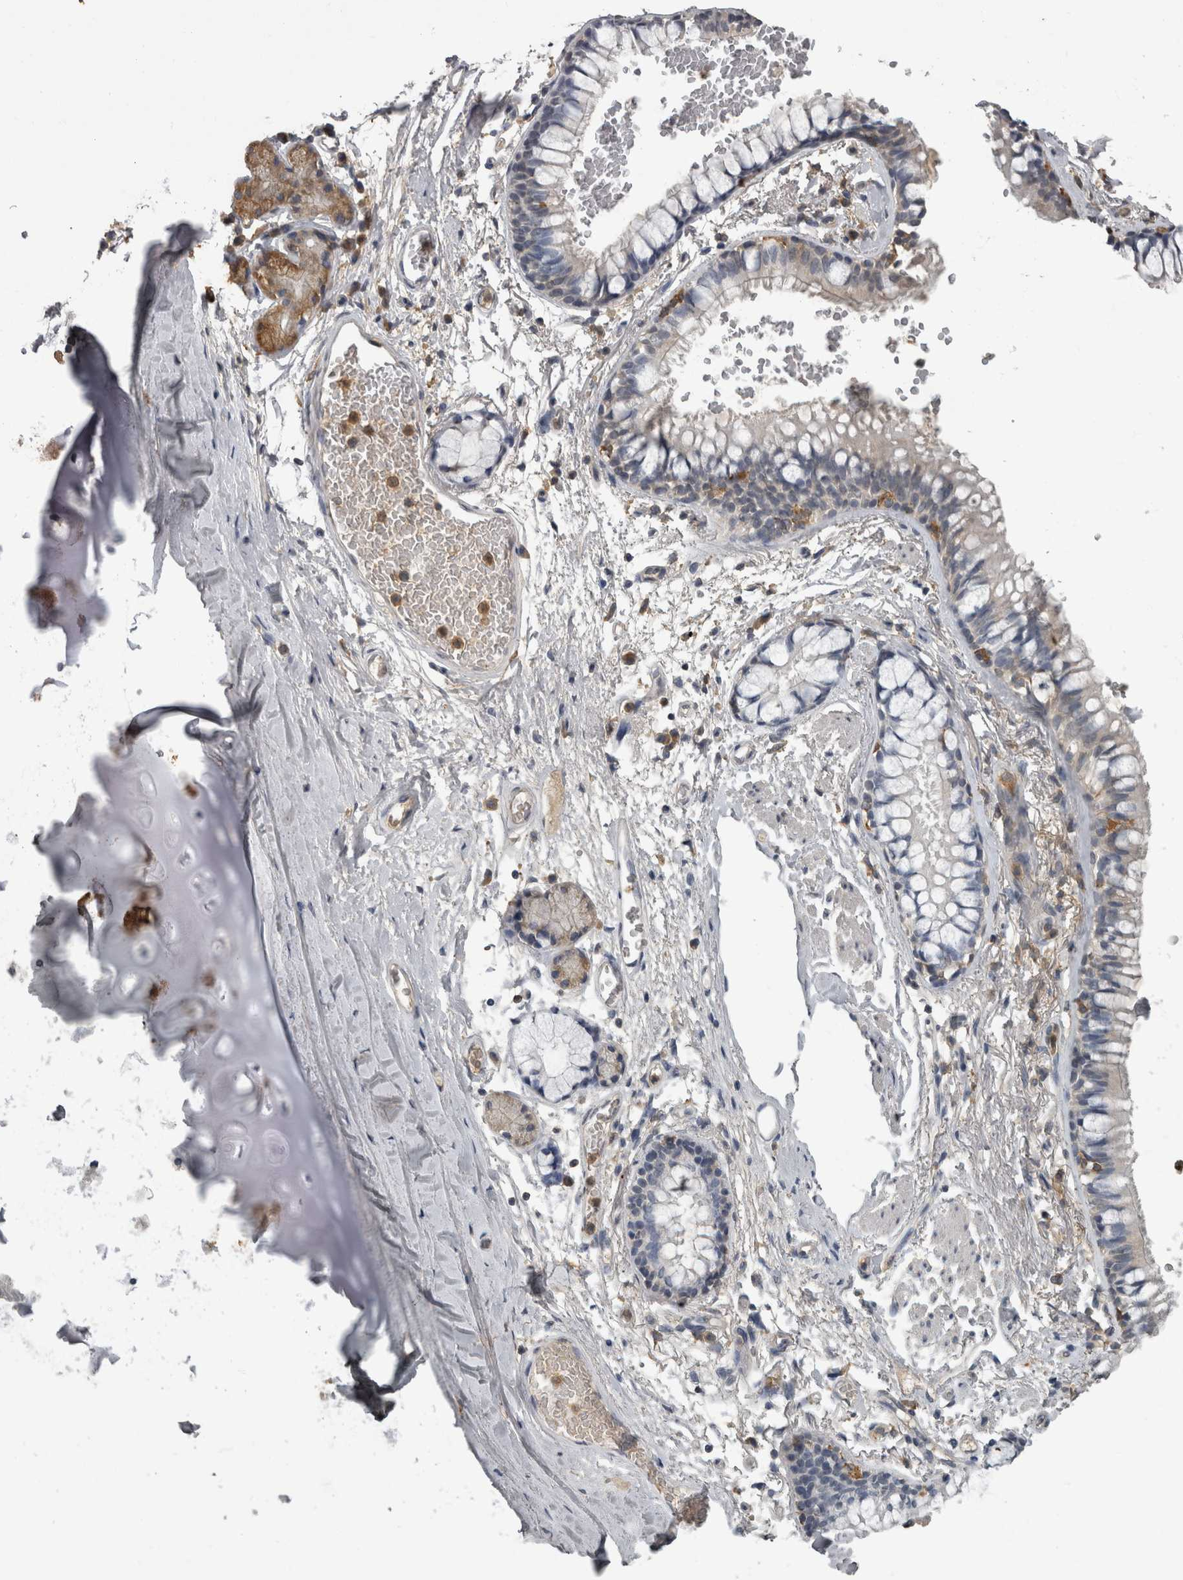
{"staining": {"intensity": "negative", "quantity": "none", "location": "none"}, "tissue": "adipose tissue", "cell_type": "Adipocytes", "image_type": "normal", "snomed": [{"axis": "morphology", "description": "Normal tissue, NOS"}, {"axis": "topography", "description": "Cartilage tissue"}, {"axis": "topography", "description": "Bronchus"}], "caption": "The image shows no staining of adipocytes in unremarkable adipose tissue.", "gene": "PIK3AP1", "patient": {"sex": "female", "age": 73}}